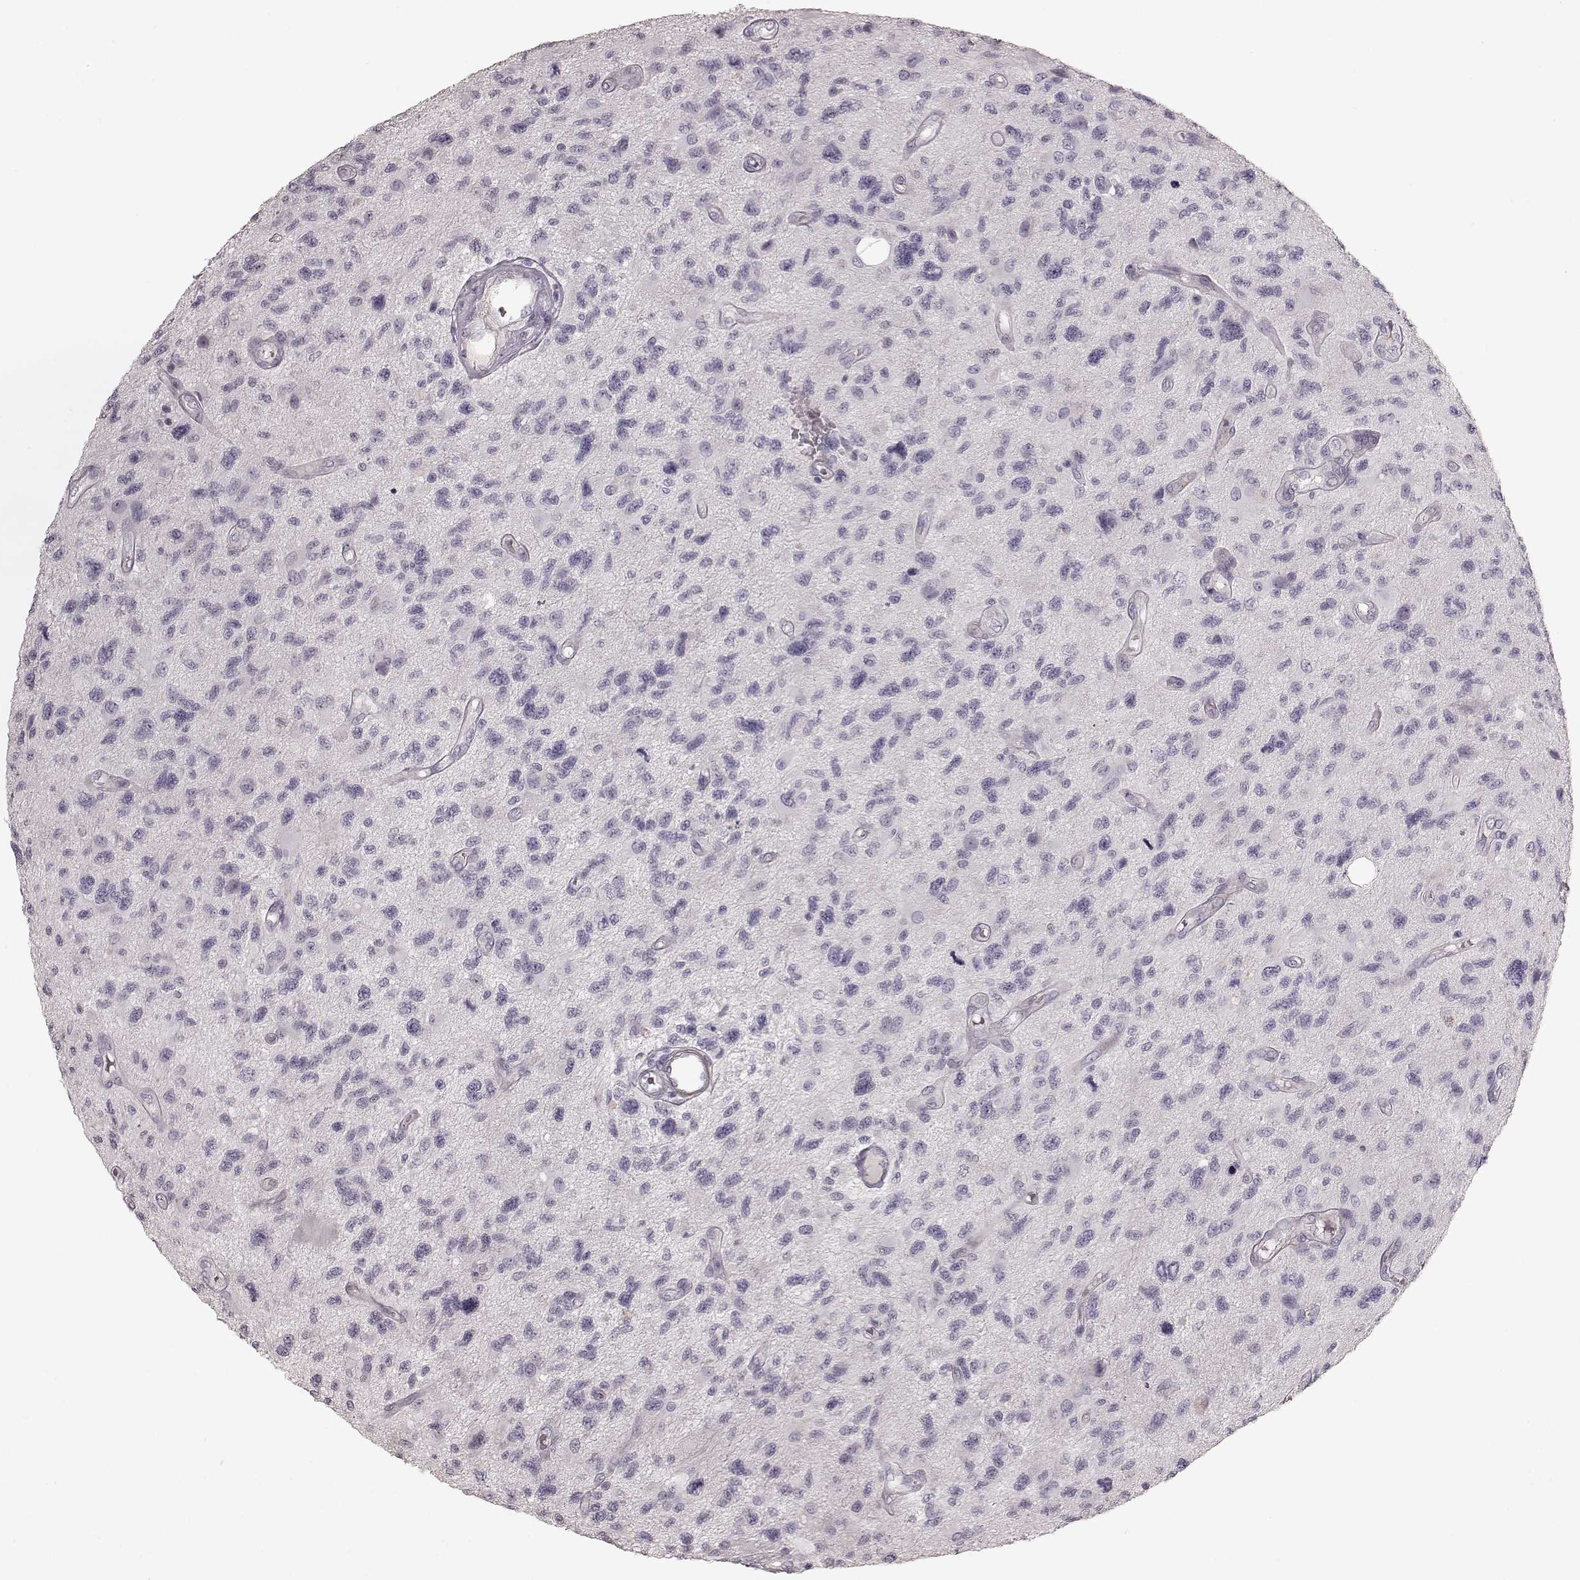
{"staining": {"intensity": "negative", "quantity": "none", "location": "none"}, "tissue": "glioma", "cell_type": "Tumor cells", "image_type": "cancer", "snomed": [{"axis": "morphology", "description": "Glioma, malignant, NOS"}, {"axis": "morphology", "description": "Glioma, malignant, High grade"}, {"axis": "topography", "description": "Brain"}], "caption": "IHC of glioma exhibits no positivity in tumor cells.", "gene": "PRLHR", "patient": {"sex": "female", "age": 71}}